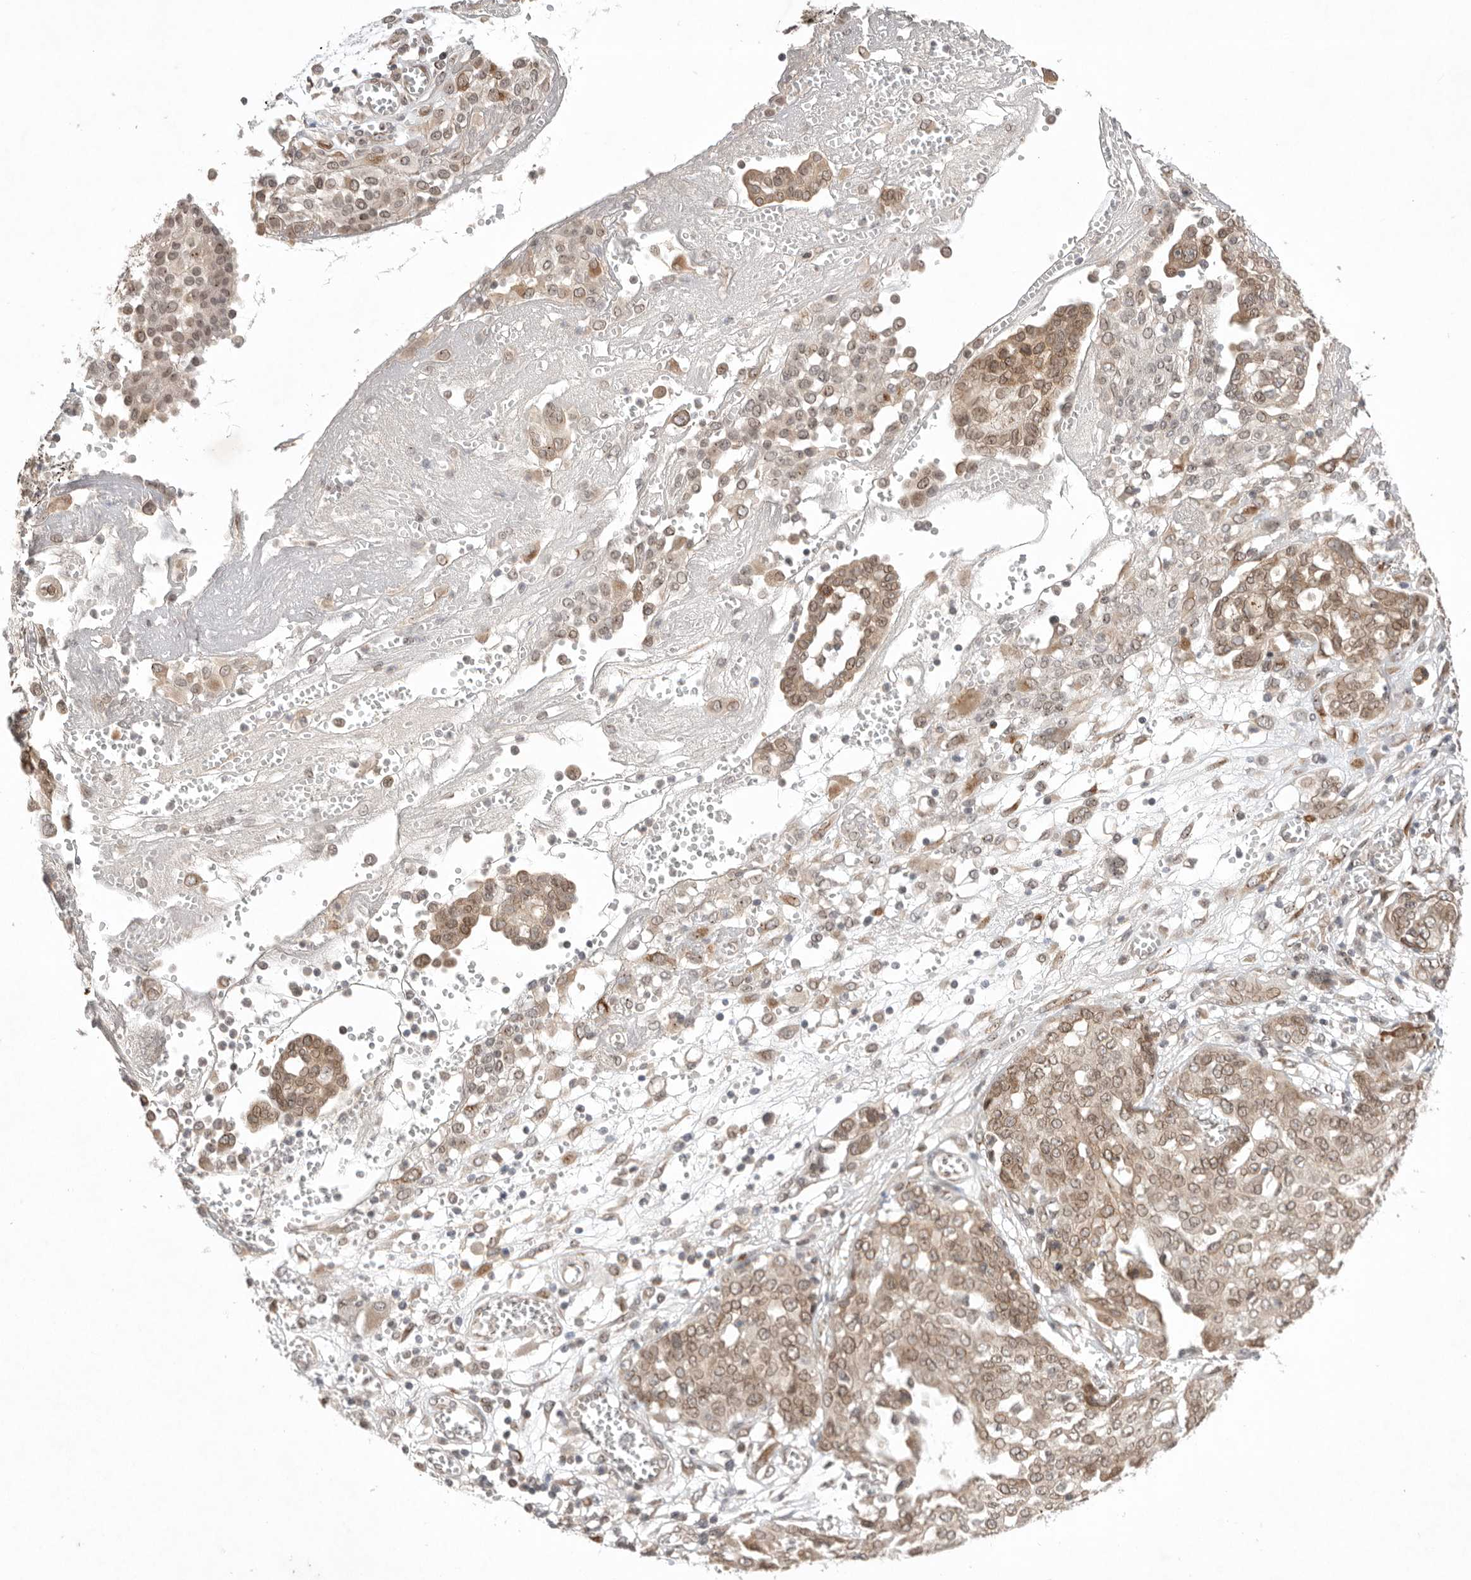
{"staining": {"intensity": "moderate", "quantity": ">75%", "location": "cytoplasmic/membranous,nuclear"}, "tissue": "ovarian cancer", "cell_type": "Tumor cells", "image_type": "cancer", "snomed": [{"axis": "morphology", "description": "Cystadenocarcinoma, serous, NOS"}, {"axis": "topography", "description": "Soft tissue"}, {"axis": "topography", "description": "Ovary"}], "caption": "Human serous cystadenocarcinoma (ovarian) stained for a protein (brown) shows moderate cytoplasmic/membranous and nuclear positive staining in approximately >75% of tumor cells.", "gene": "LEMD3", "patient": {"sex": "female", "age": 57}}